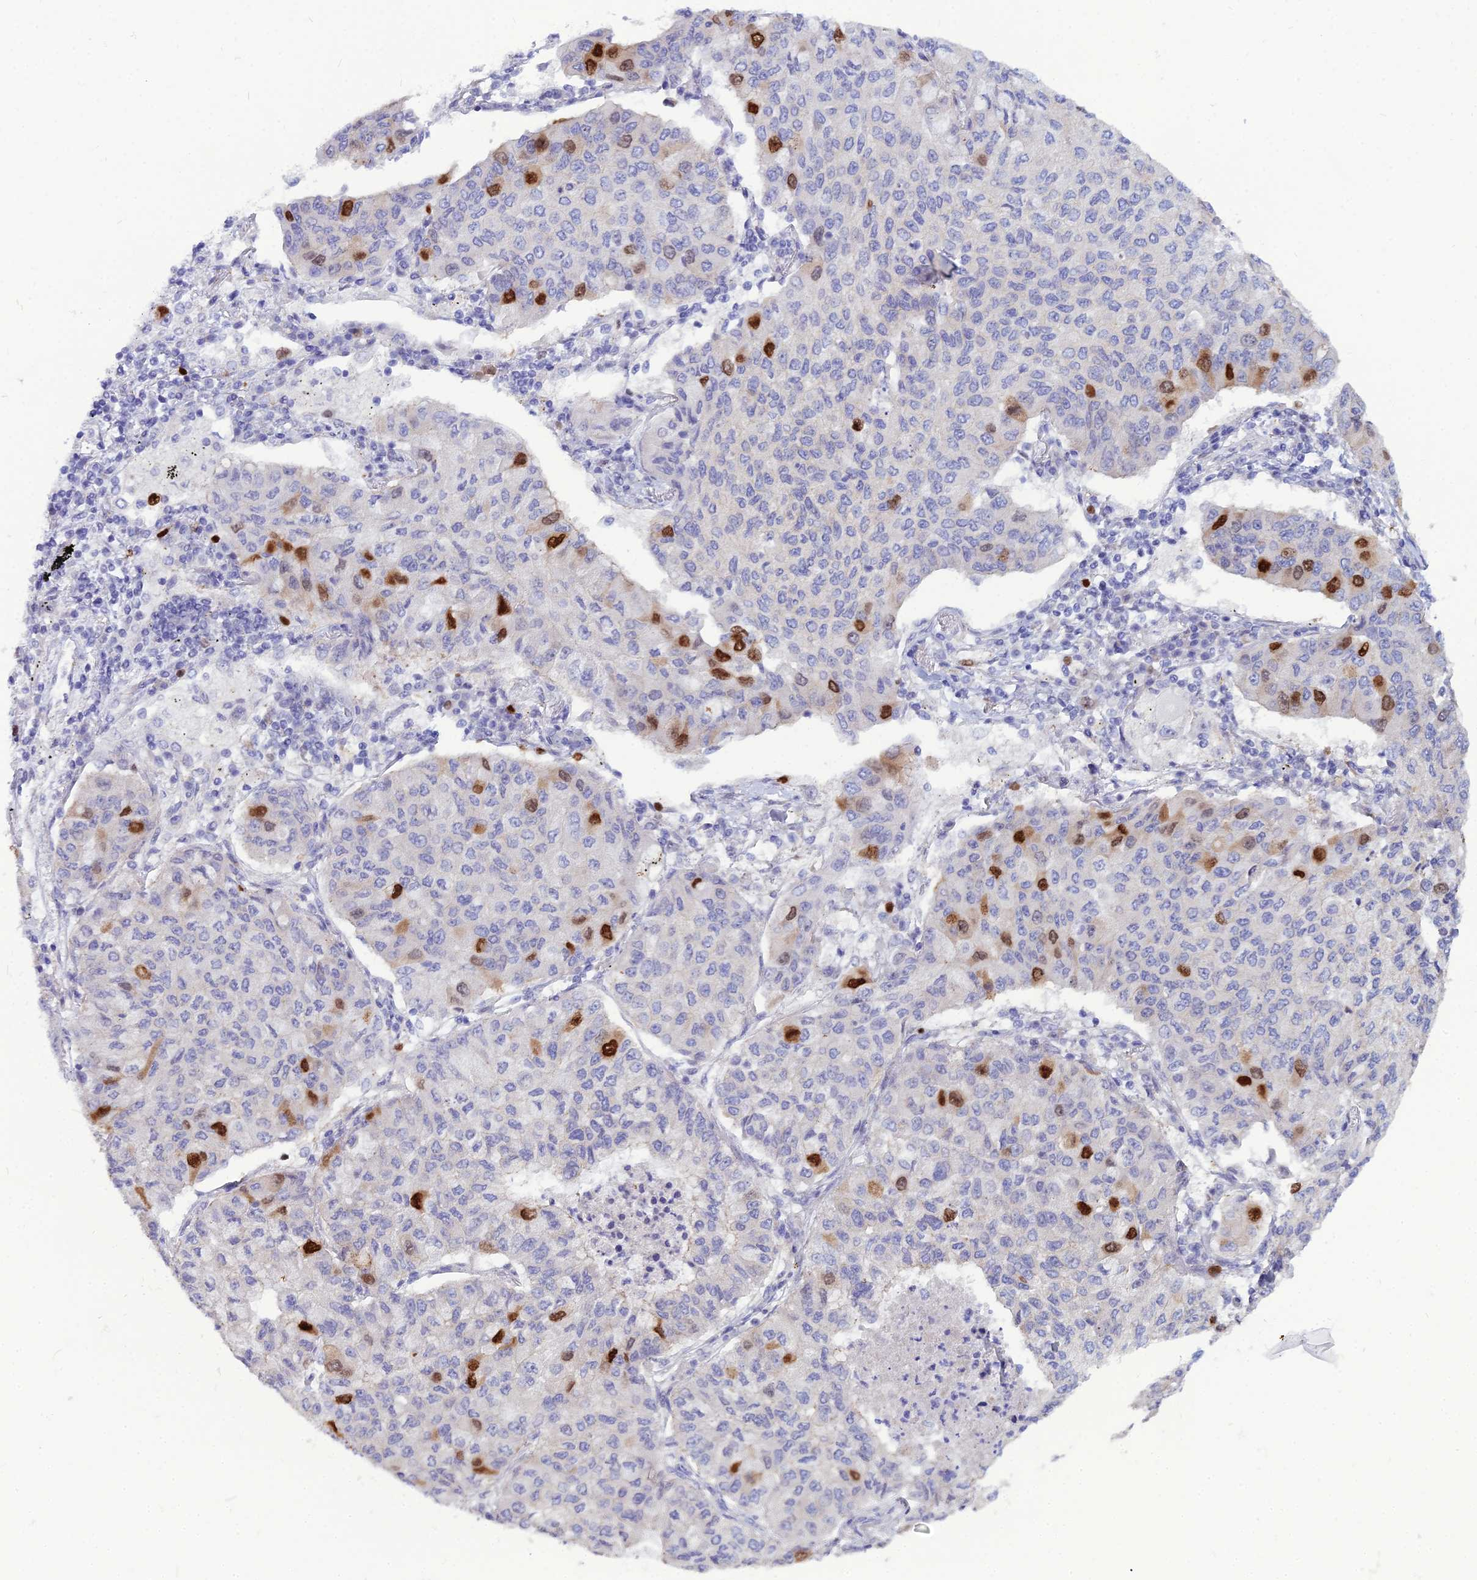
{"staining": {"intensity": "strong", "quantity": "<25%", "location": "nuclear"}, "tissue": "lung cancer", "cell_type": "Tumor cells", "image_type": "cancer", "snomed": [{"axis": "morphology", "description": "Squamous cell carcinoma, NOS"}, {"axis": "topography", "description": "Lung"}], "caption": "This histopathology image reveals immunohistochemistry staining of lung cancer (squamous cell carcinoma), with medium strong nuclear expression in approximately <25% of tumor cells.", "gene": "NUSAP1", "patient": {"sex": "male", "age": 74}}